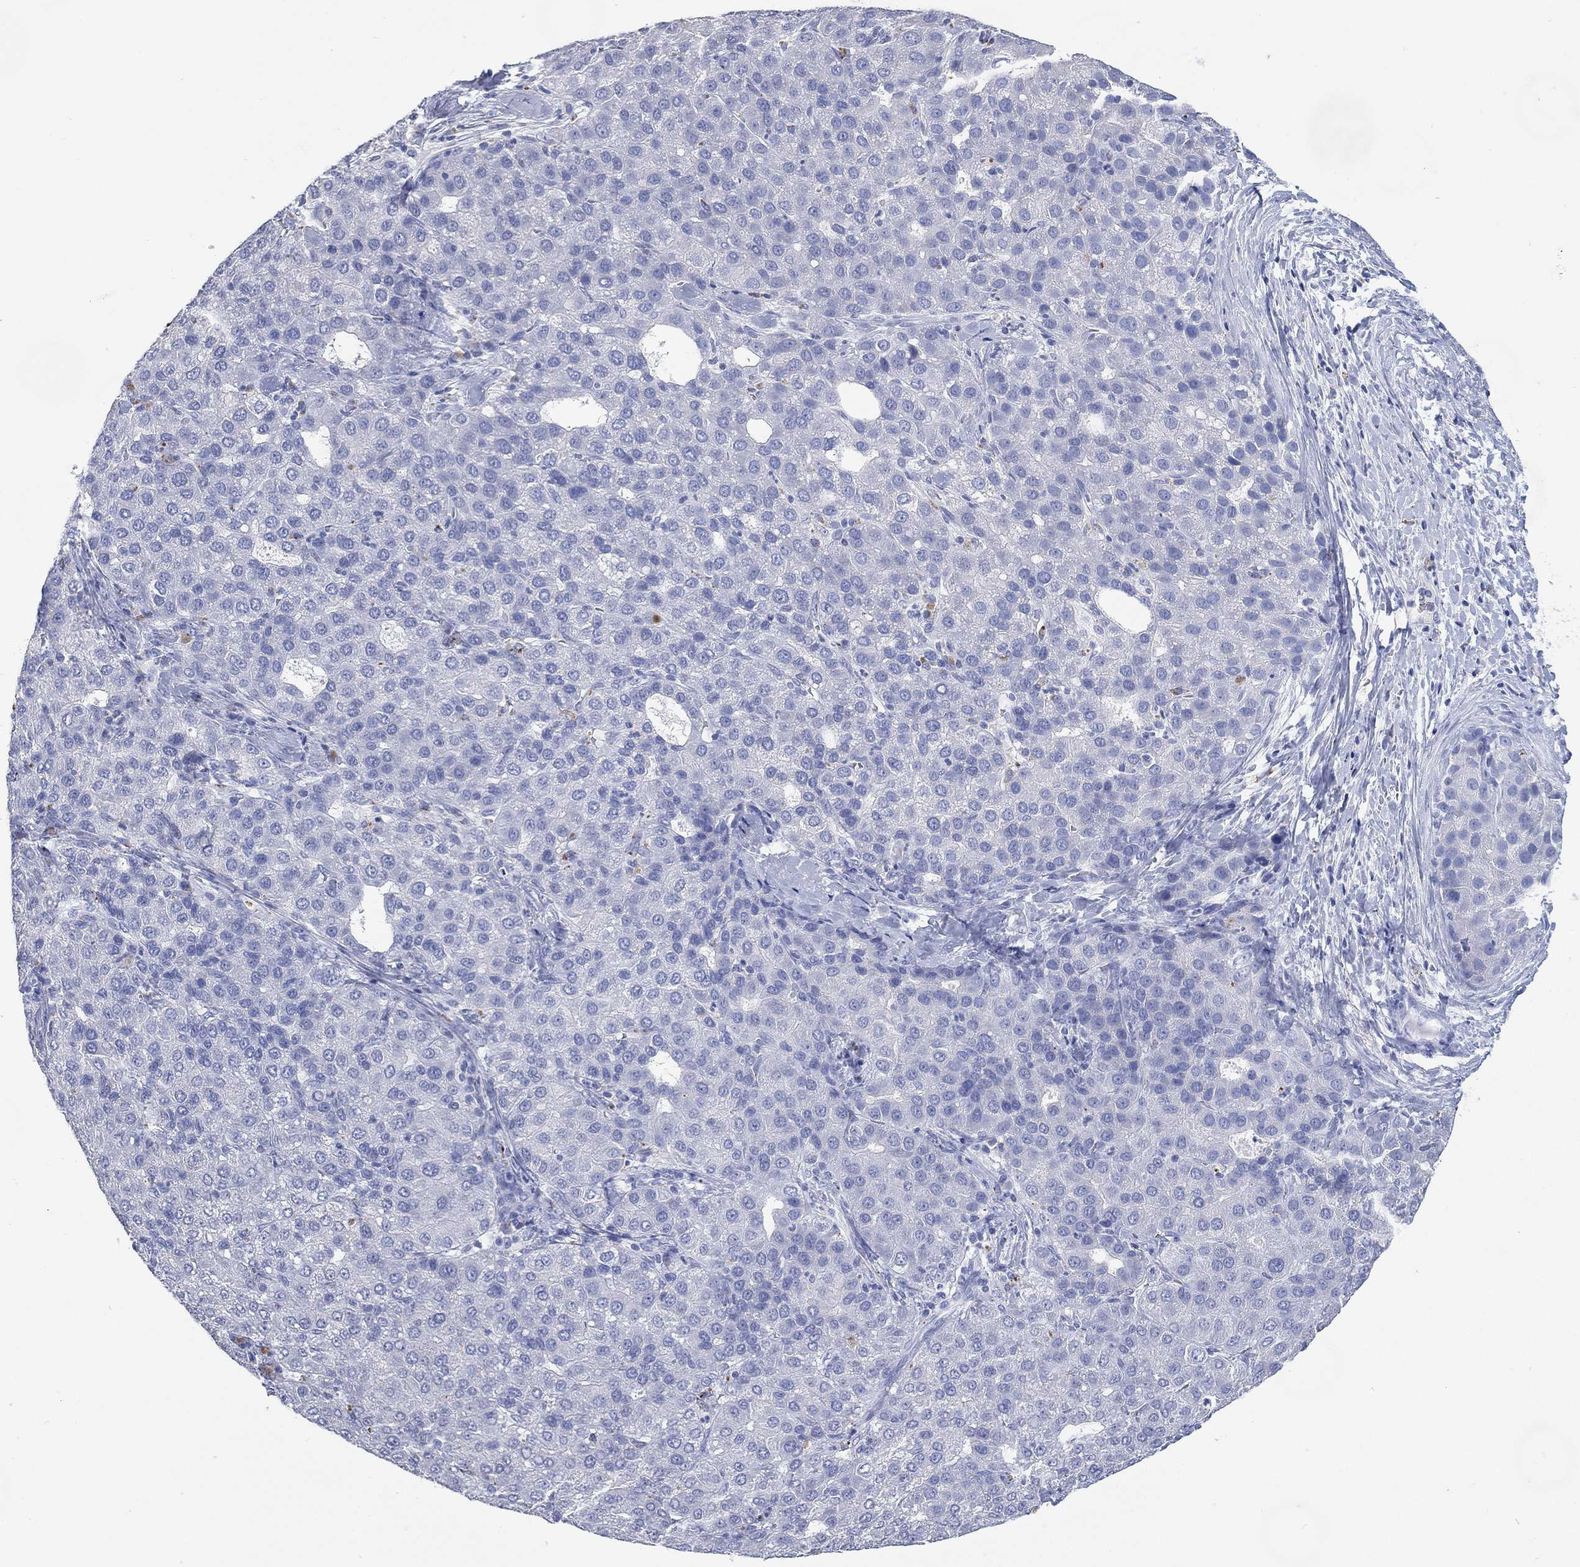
{"staining": {"intensity": "negative", "quantity": "none", "location": "none"}, "tissue": "liver cancer", "cell_type": "Tumor cells", "image_type": "cancer", "snomed": [{"axis": "morphology", "description": "Carcinoma, Hepatocellular, NOS"}, {"axis": "topography", "description": "Liver"}], "caption": "A high-resolution photomicrograph shows IHC staining of liver cancer, which displays no significant staining in tumor cells. (Stains: DAB immunohistochemistry (IHC) with hematoxylin counter stain, Microscopy: brightfield microscopy at high magnification).", "gene": "FMO1", "patient": {"sex": "male", "age": 65}}